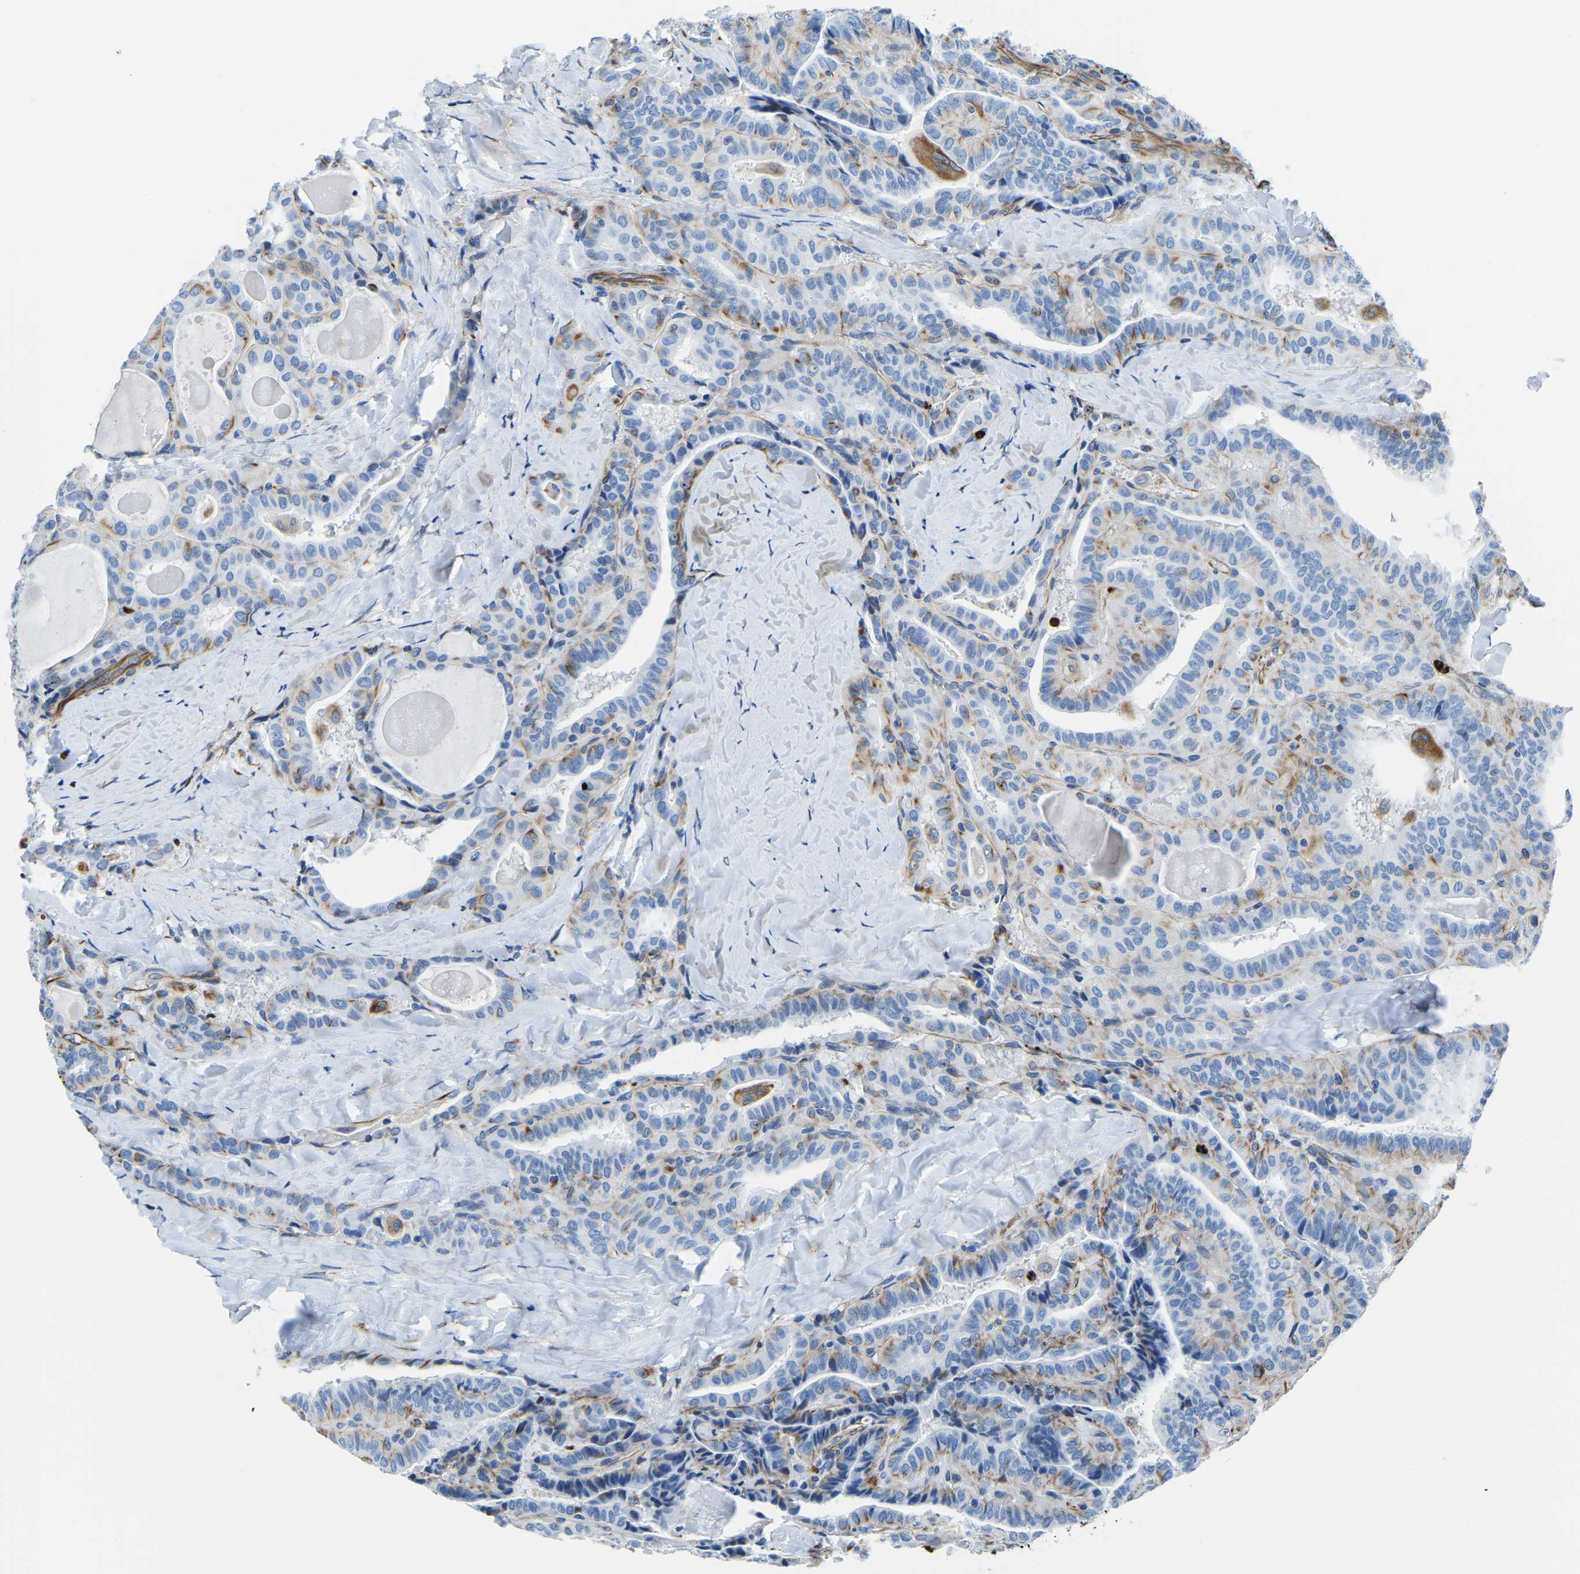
{"staining": {"intensity": "weak", "quantity": "25%-75%", "location": "cytoplasmic/membranous"}, "tissue": "thyroid cancer", "cell_type": "Tumor cells", "image_type": "cancer", "snomed": [{"axis": "morphology", "description": "Papillary adenocarcinoma, NOS"}, {"axis": "topography", "description": "Thyroid gland"}], "caption": "Approximately 25%-75% of tumor cells in papillary adenocarcinoma (thyroid) show weak cytoplasmic/membranous protein positivity as visualized by brown immunohistochemical staining.", "gene": "MS4A3", "patient": {"sex": "male", "age": 77}}